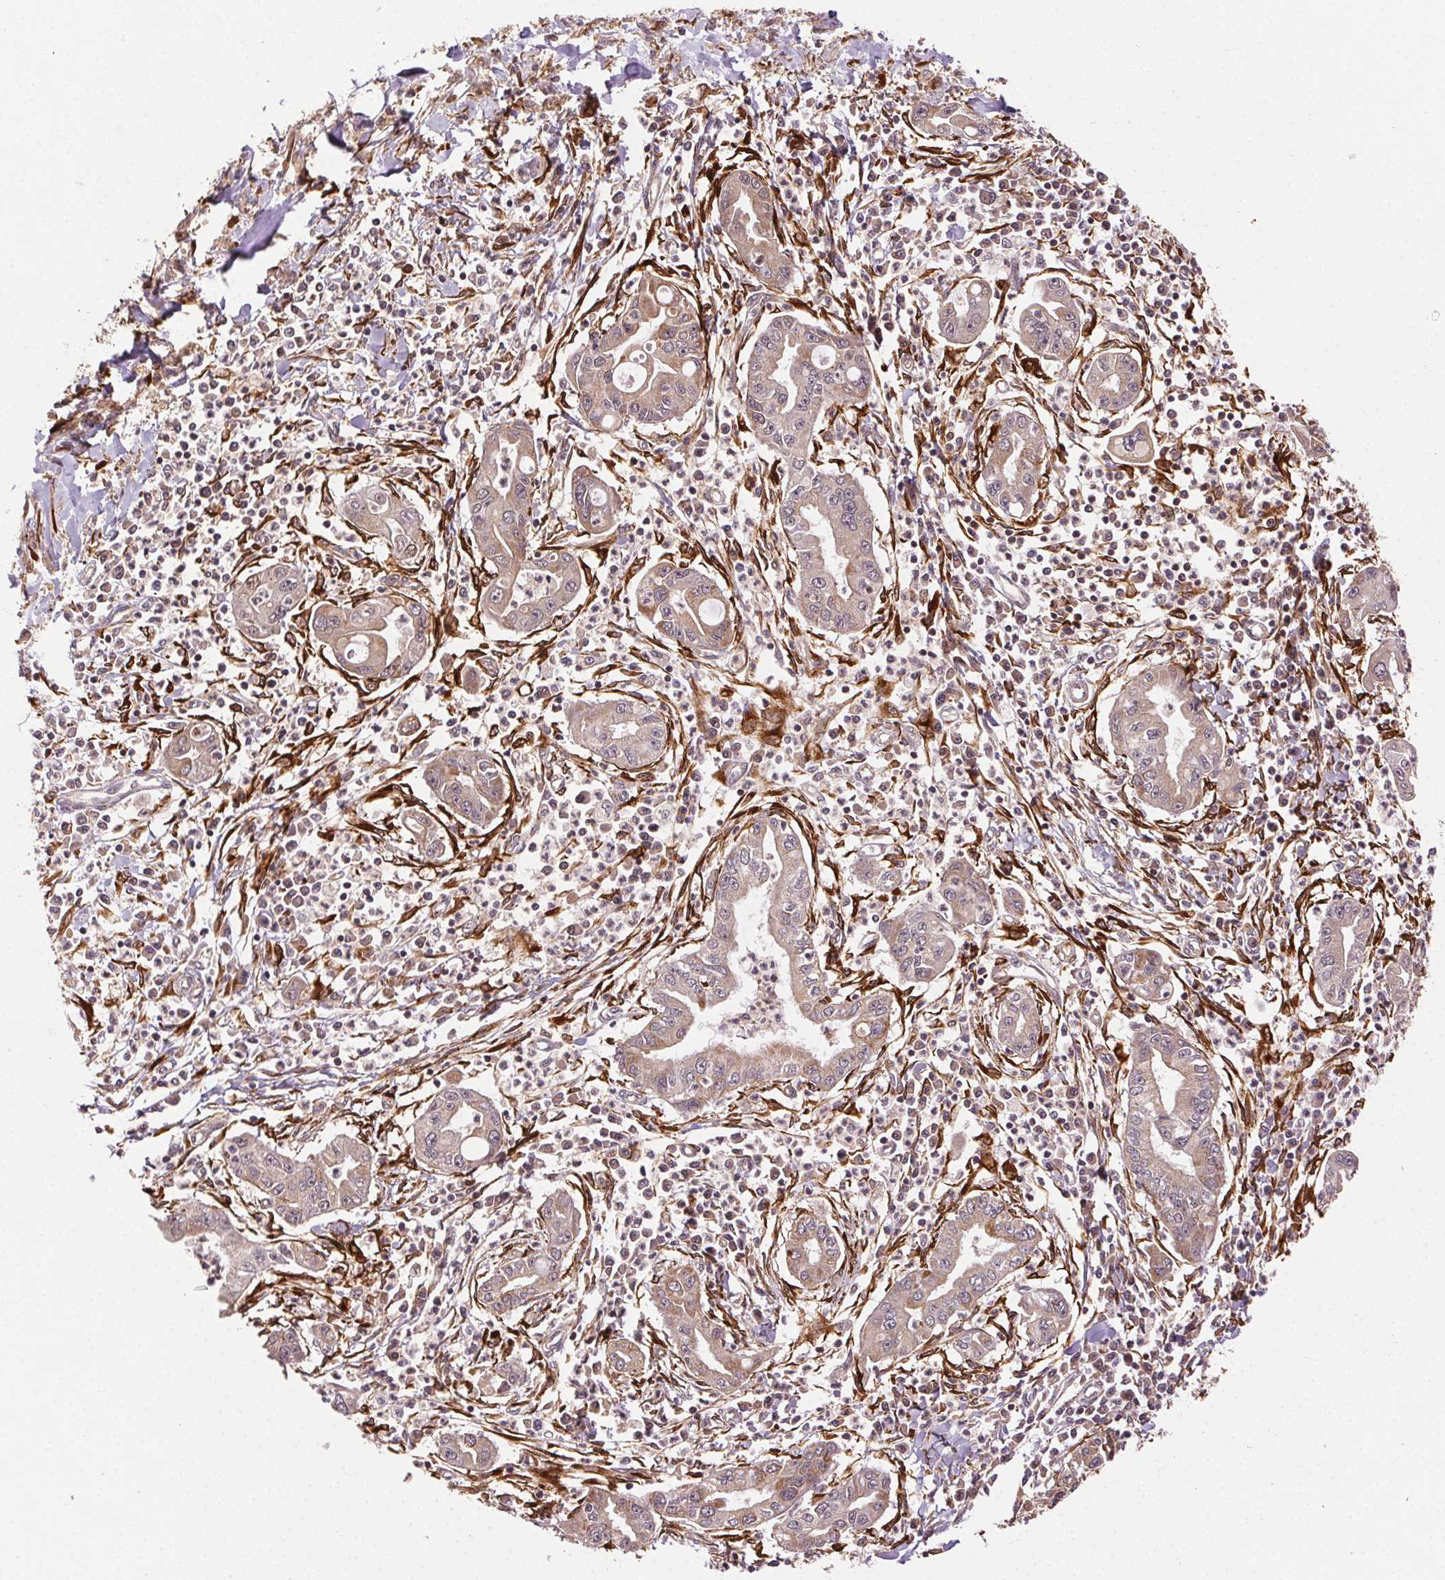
{"staining": {"intensity": "moderate", "quantity": ">75%", "location": "cytoplasmic/membranous"}, "tissue": "pancreatic cancer", "cell_type": "Tumor cells", "image_type": "cancer", "snomed": [{"axis": "morphology", "description": "Adenocarcinoma, NOS"}, {"axis": "topography", "description": "Pancreas"}], "caption": "This micrograph reveals immunohistochemistry staining of human adenocarcinoma (pancreatic), with medium moderate cytoplasmic/membranous expression in about >75% of tumor cells.", "gene": "KLHL15", "patient": {"sex": "male", "age": 72}}